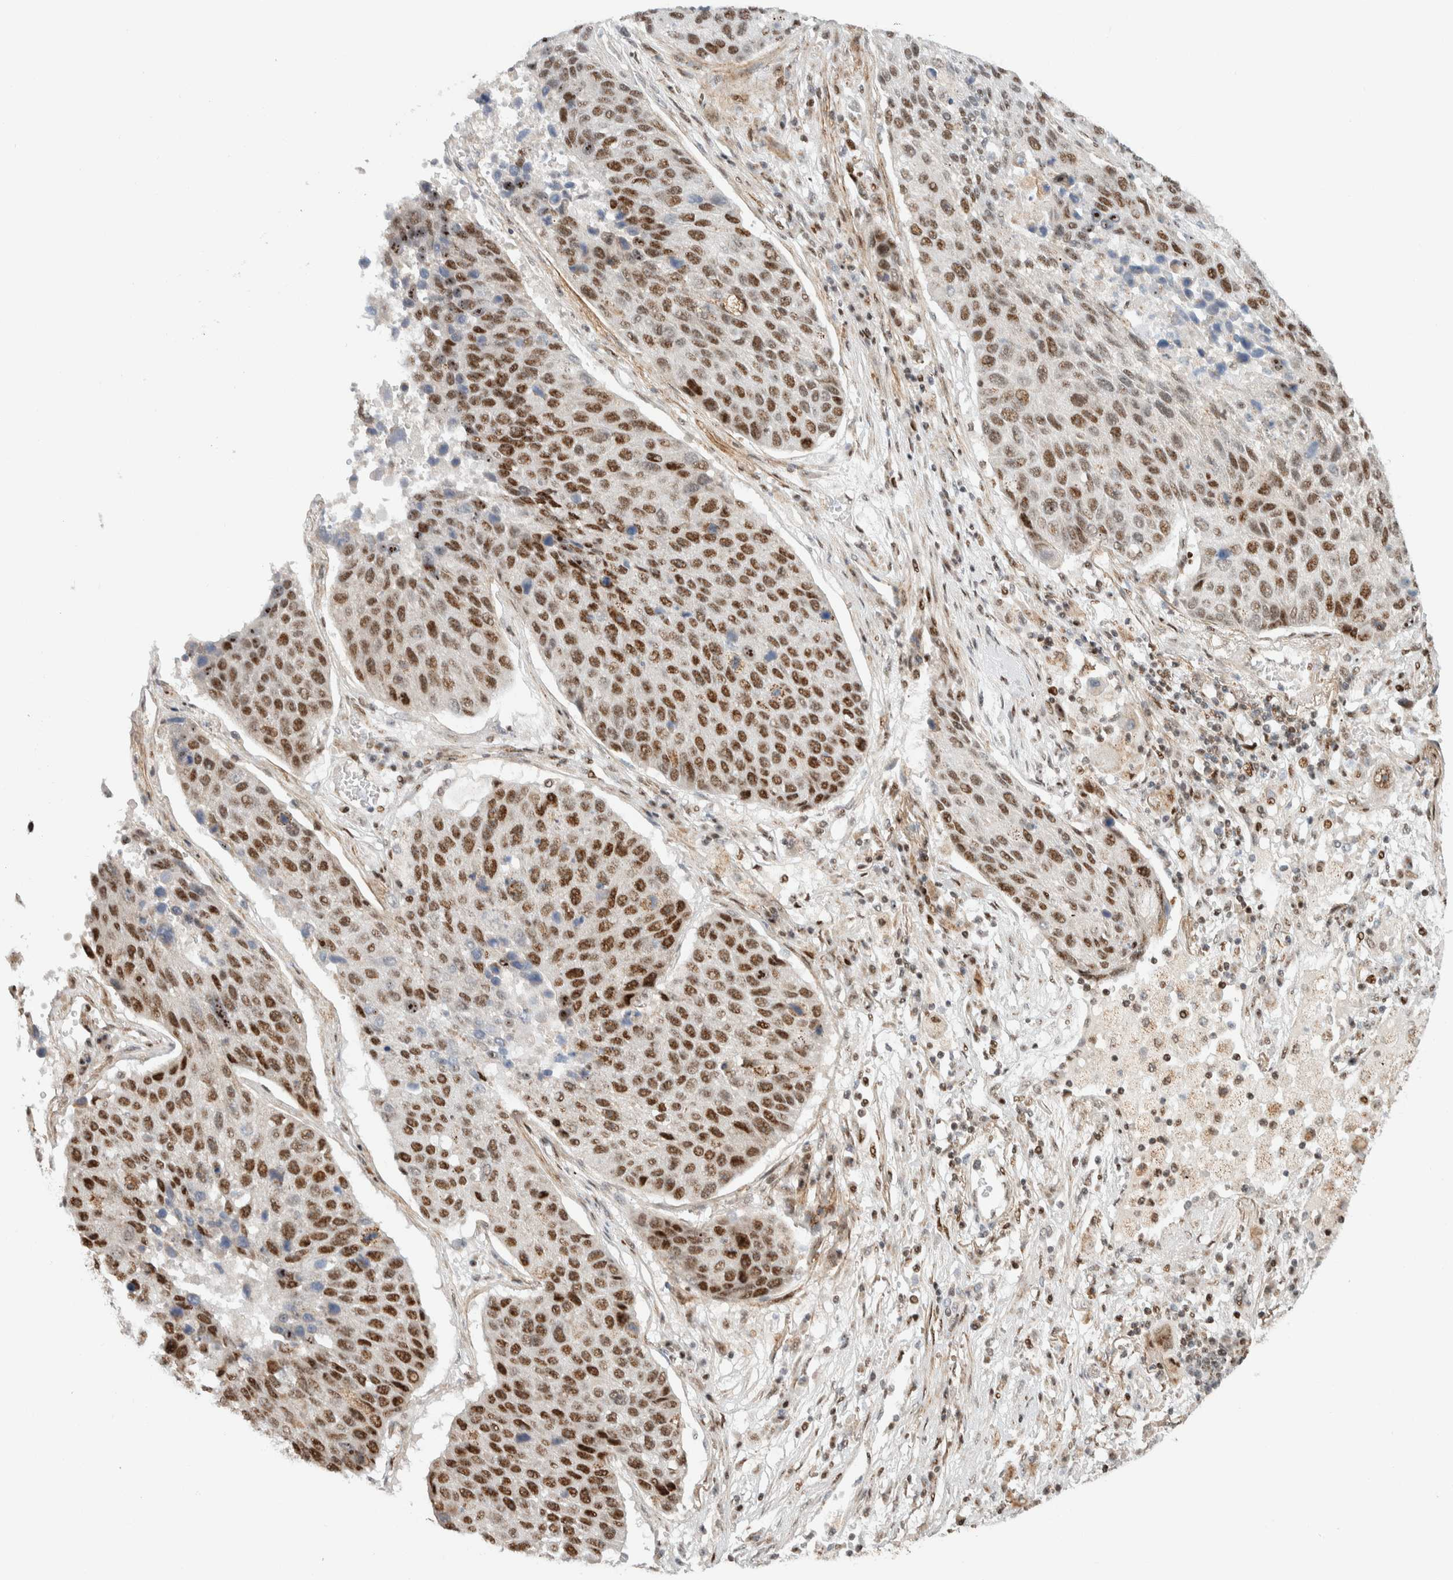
{"staining": {"intensity": "strong", "quantity": ">75%", "location": "nuclear"}, "tissue": "lung cancer", "cell_type": "Tumor cells", "image_type": "cancer", "snomed": [{"axis": "morphology", "description": "Squamous cell carcinoma, NOS"}, {"axis": "topography", "description": "Lung"}], "caption": "This micrograph reveals lung squamous cell carcinoma stained with immunohistochemistry (IHC) to label a protein in brown. The nuclear of tumor cells show strong positivity for the protein. Nuclei are counter-stained blue.", "gene": "TSPAN32", "patient": {"sex": "male", "age": 61}}